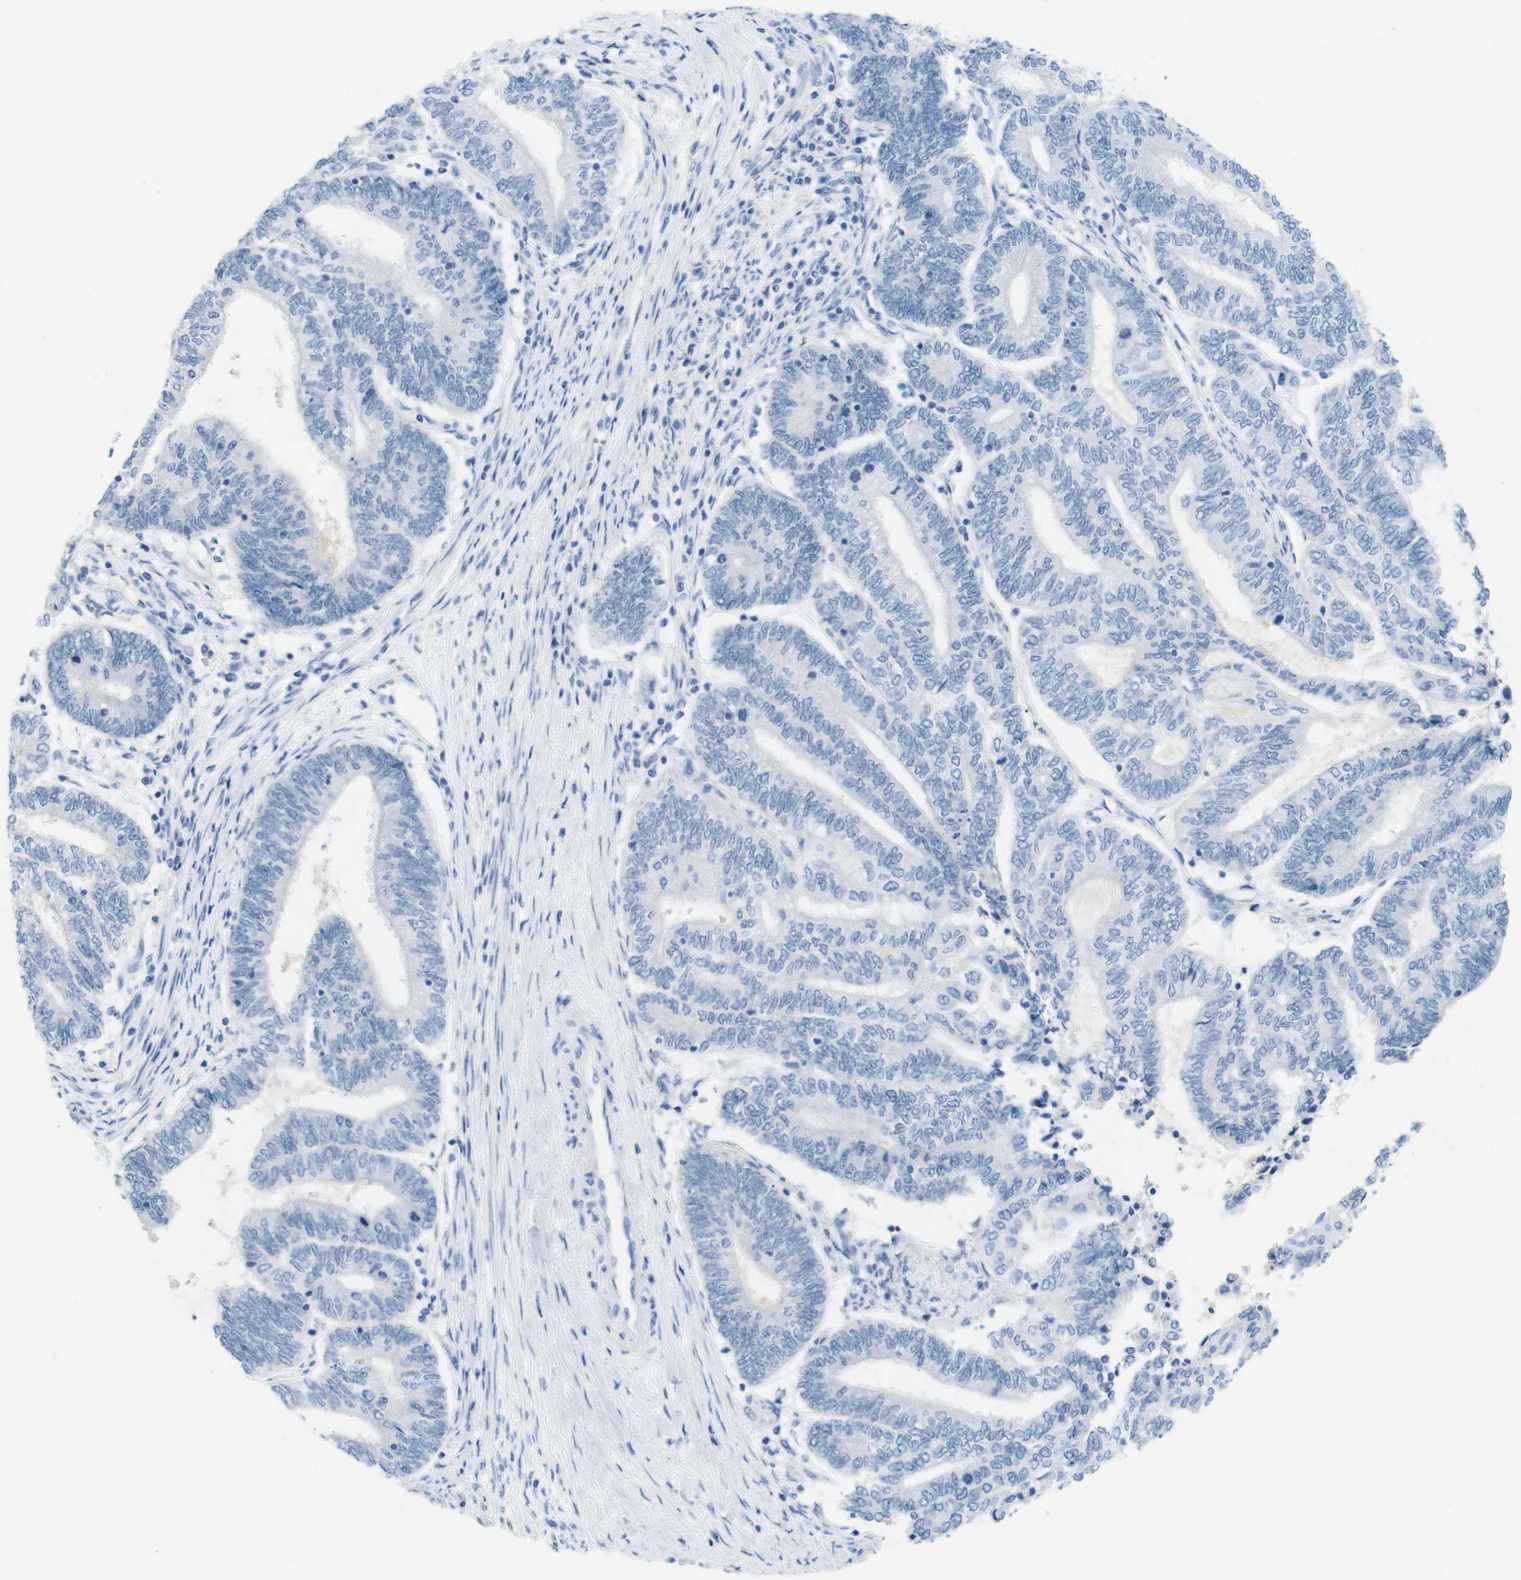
{"staining": {"intensity": "negative", "quantity": "none", "location": "none"}, "tissue": "endometrial cancer", "cell_type": "Tumor cells", "image_type": "cancer", "snomed": [{"axis": "morphology", "description": "Adenocarcinoma, NOS"}, {"axis": "topography", "description": "Uterus"}, {"axis": "topography", "description": "Endometrium"}], "caption": "There is no significant expression in tumor cells of endometrial cancer (adenocarcinoma).", "gene": "OPN1SW", "patient": {"sex": "female", "age": 70}}